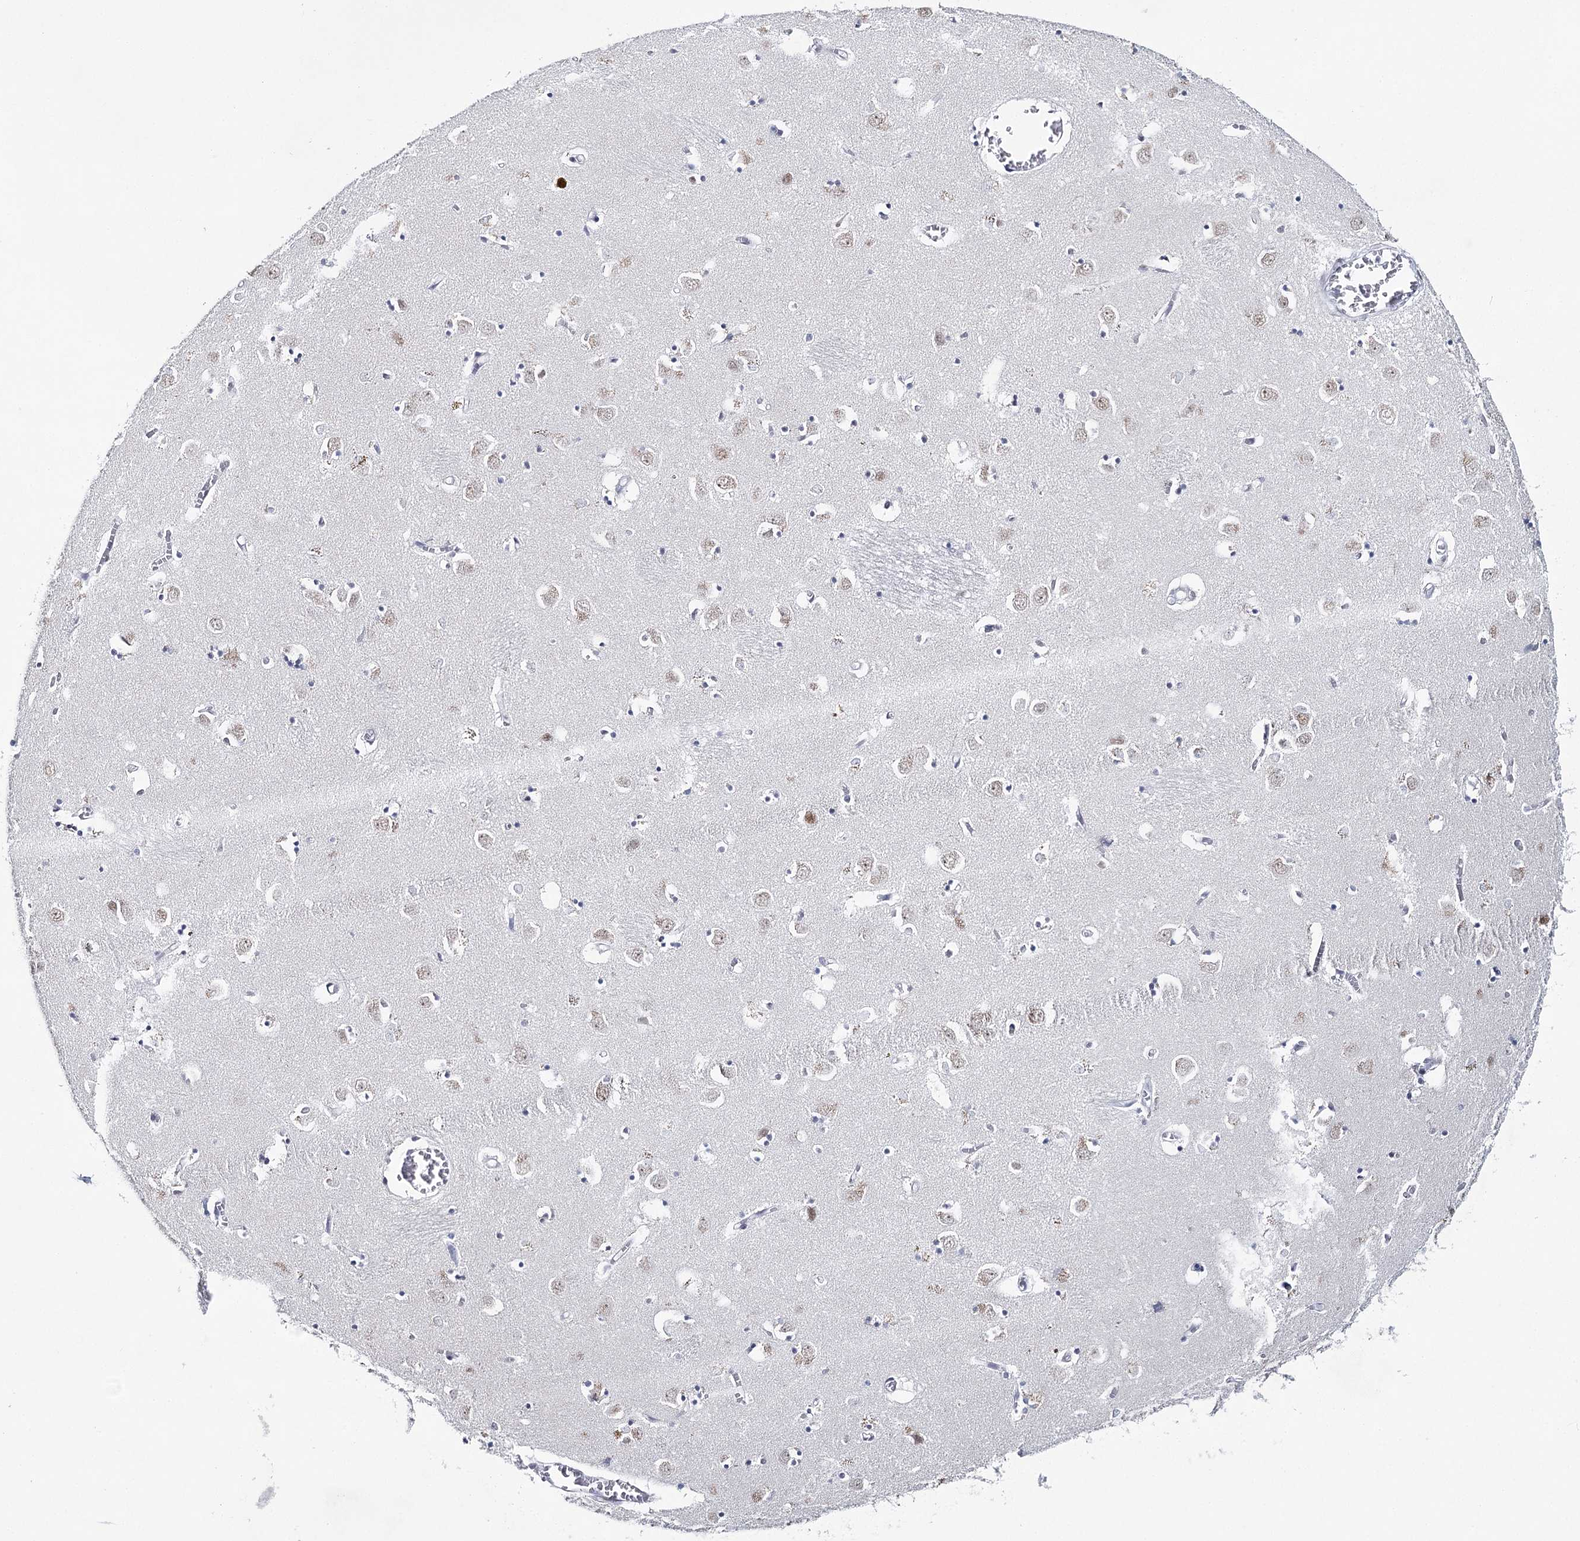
{"staining": {"intensity": "negative", "quantity": "none", "location": "none"}, "tissue": "caudate", "cell_type": "Glial cells", "image_type": "normal", "snomed": [{"axis": "morphology", "description": "Normal tissue, NOS"}, {"axis": "topography", "description": "Lateral ventricle wall"}], "caption": "Immunohistochemical staining of normal caudate demonstrates no significant staining in glial cells.", "gene": "ZC3H8", "patient": {"sex": "male", "age": 70}}